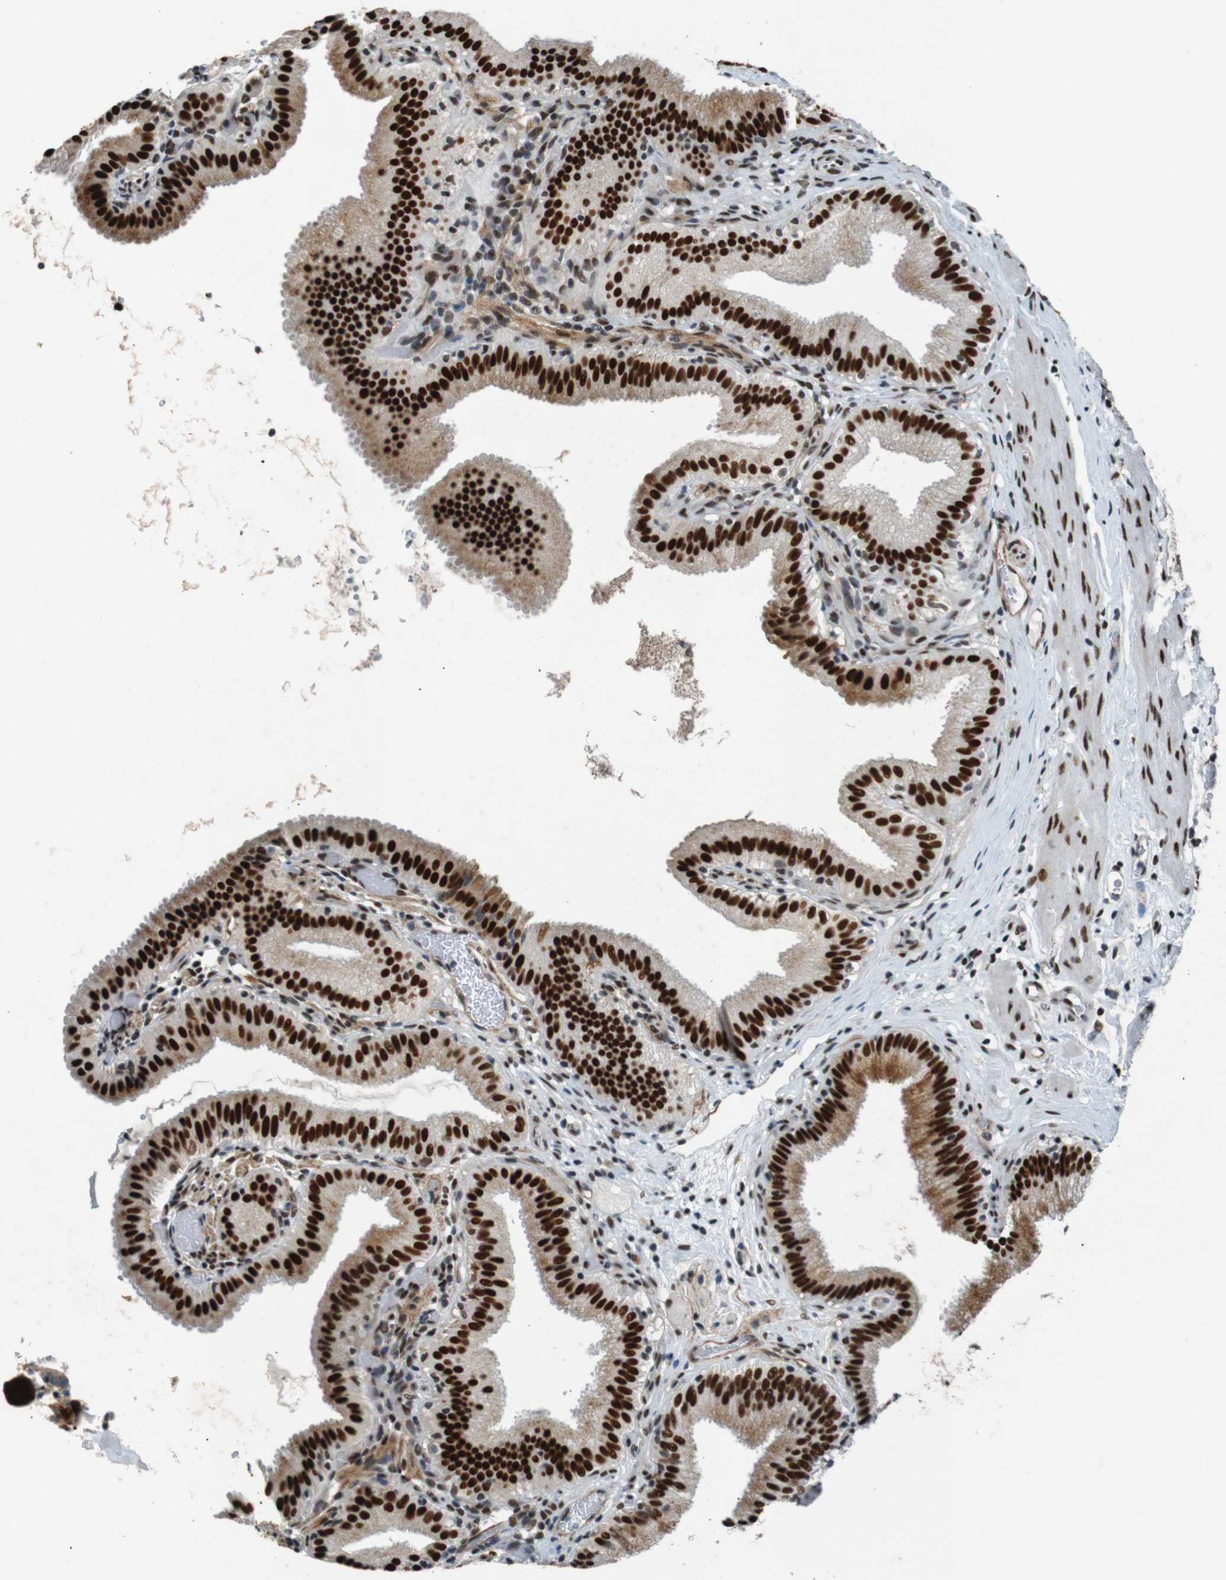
{"staining": {"intensity": "strong", "quantity": ">75%", "location": "cytoplasmic/membranous,nuclear"}, "tissue": "gallbladder", "cell_type": "Glandular cells", "image_type": "normal", "snomed": [{"axis": "morphology", "description": "Normal tissue, NOS"}, {"axis": "topography", "description": "Gallbladder"}], "caption": "DAB immunohistochemical staining of unremarkable human gallbladder displays strong cytoplasmic/membranous,nuclear protein positivity in about >75% of glandular cells.", "gene": "HEXIM1", "patient": {"sex": "male", "age": 54}}